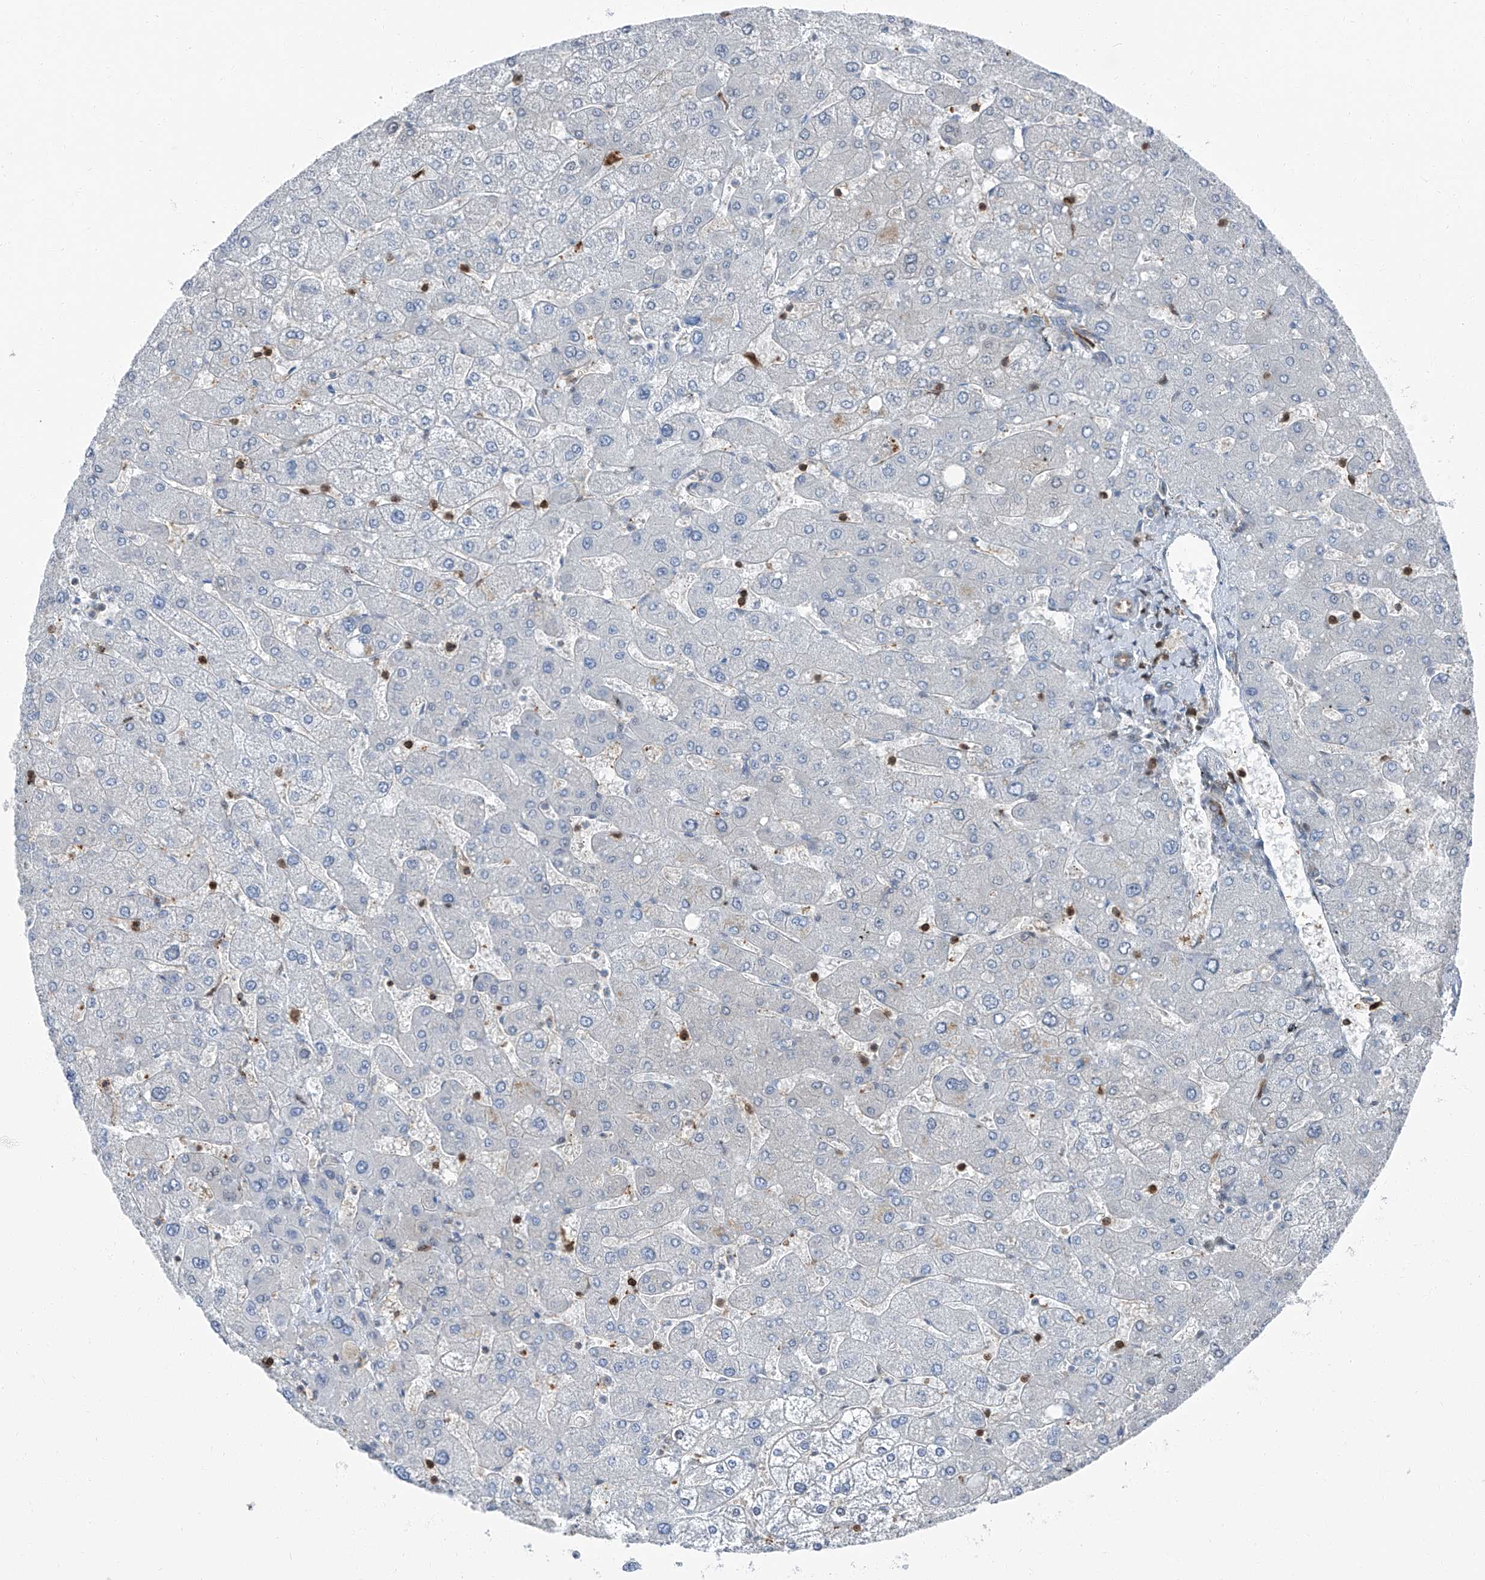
{"staining": {"intensity": "negative", "quantity": "none", "location": "none"}, "tissue": "liver", "cell_type": "Cholangiocytes", "image_type": "normal", "snomed": [{"axis": "morphology", "description": "Normal tissue, NOS"}, {"axis": "topography", "description": "Liver"}], "caption": "High magnification brightfield microscopy of benign liver stained with DAB (3,3'-diaminobenzidine) (brown) and counterstained with hematoxylin (blue): cholangiocytes show no significant staining. Nuclei are stained in blue.", "gene": "PSMB10", "patient": {"sex": "male", "age": 55}}